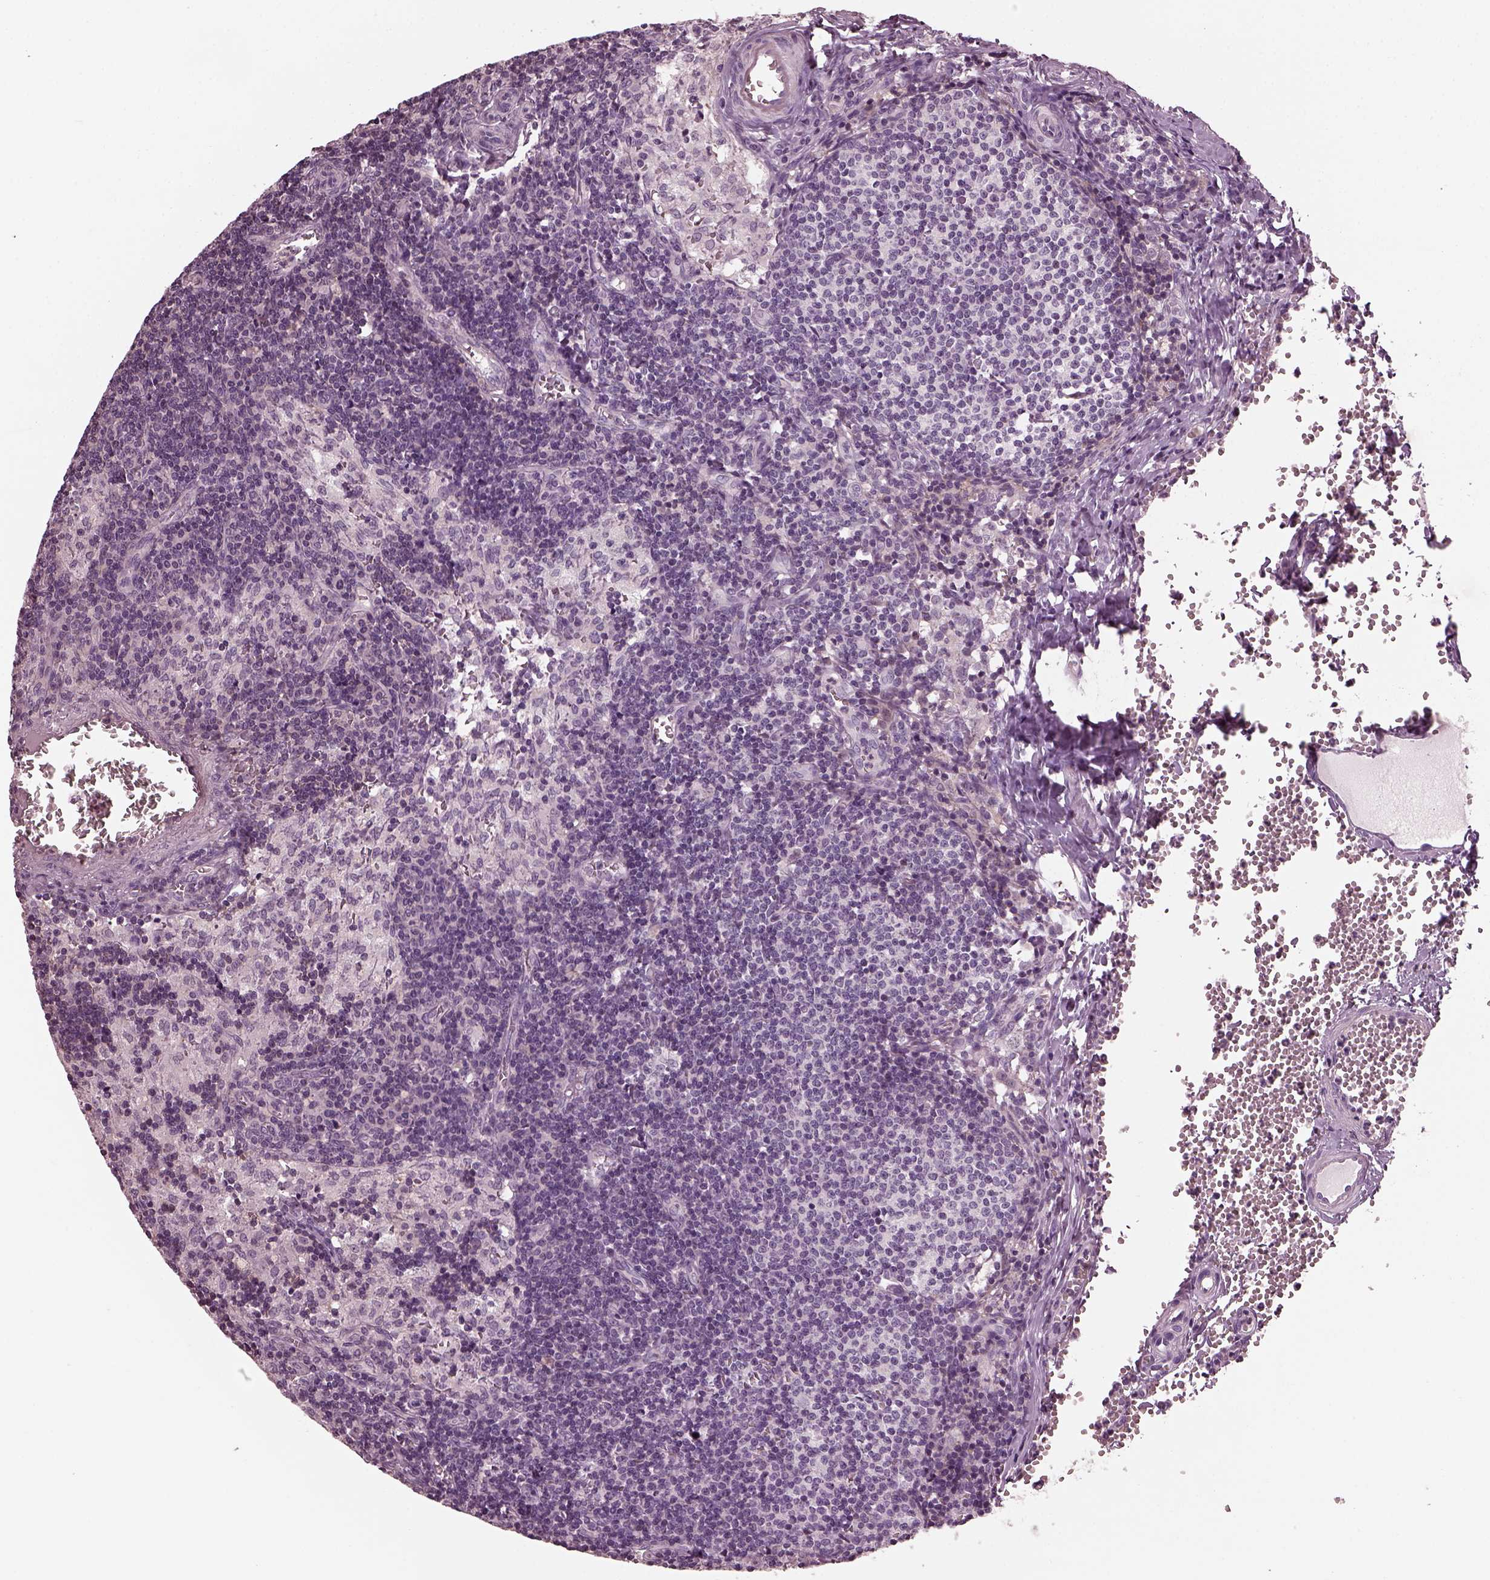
{"staining": {"intensity": "negative", "quantity": "none", "location": "none"}, "tissue": "lymph node", "cell_type": "Germinal center cells", "image_type": "normal", "snomed": [{"axis": "morphology", "description": "Normal tissue, NOS"}, {"axis": "topography", "description": "Lymph node"}], "caption": "Immunohistochemistry of benign lymph node shows no staining in germinal center cells. (Stains: DAB IHC with hematoxylin counter stain, Microscopy: brightfield microscopy at high magnification).", "gene": "BFSP1", "patient": {"sex": "female", "age": 50}}